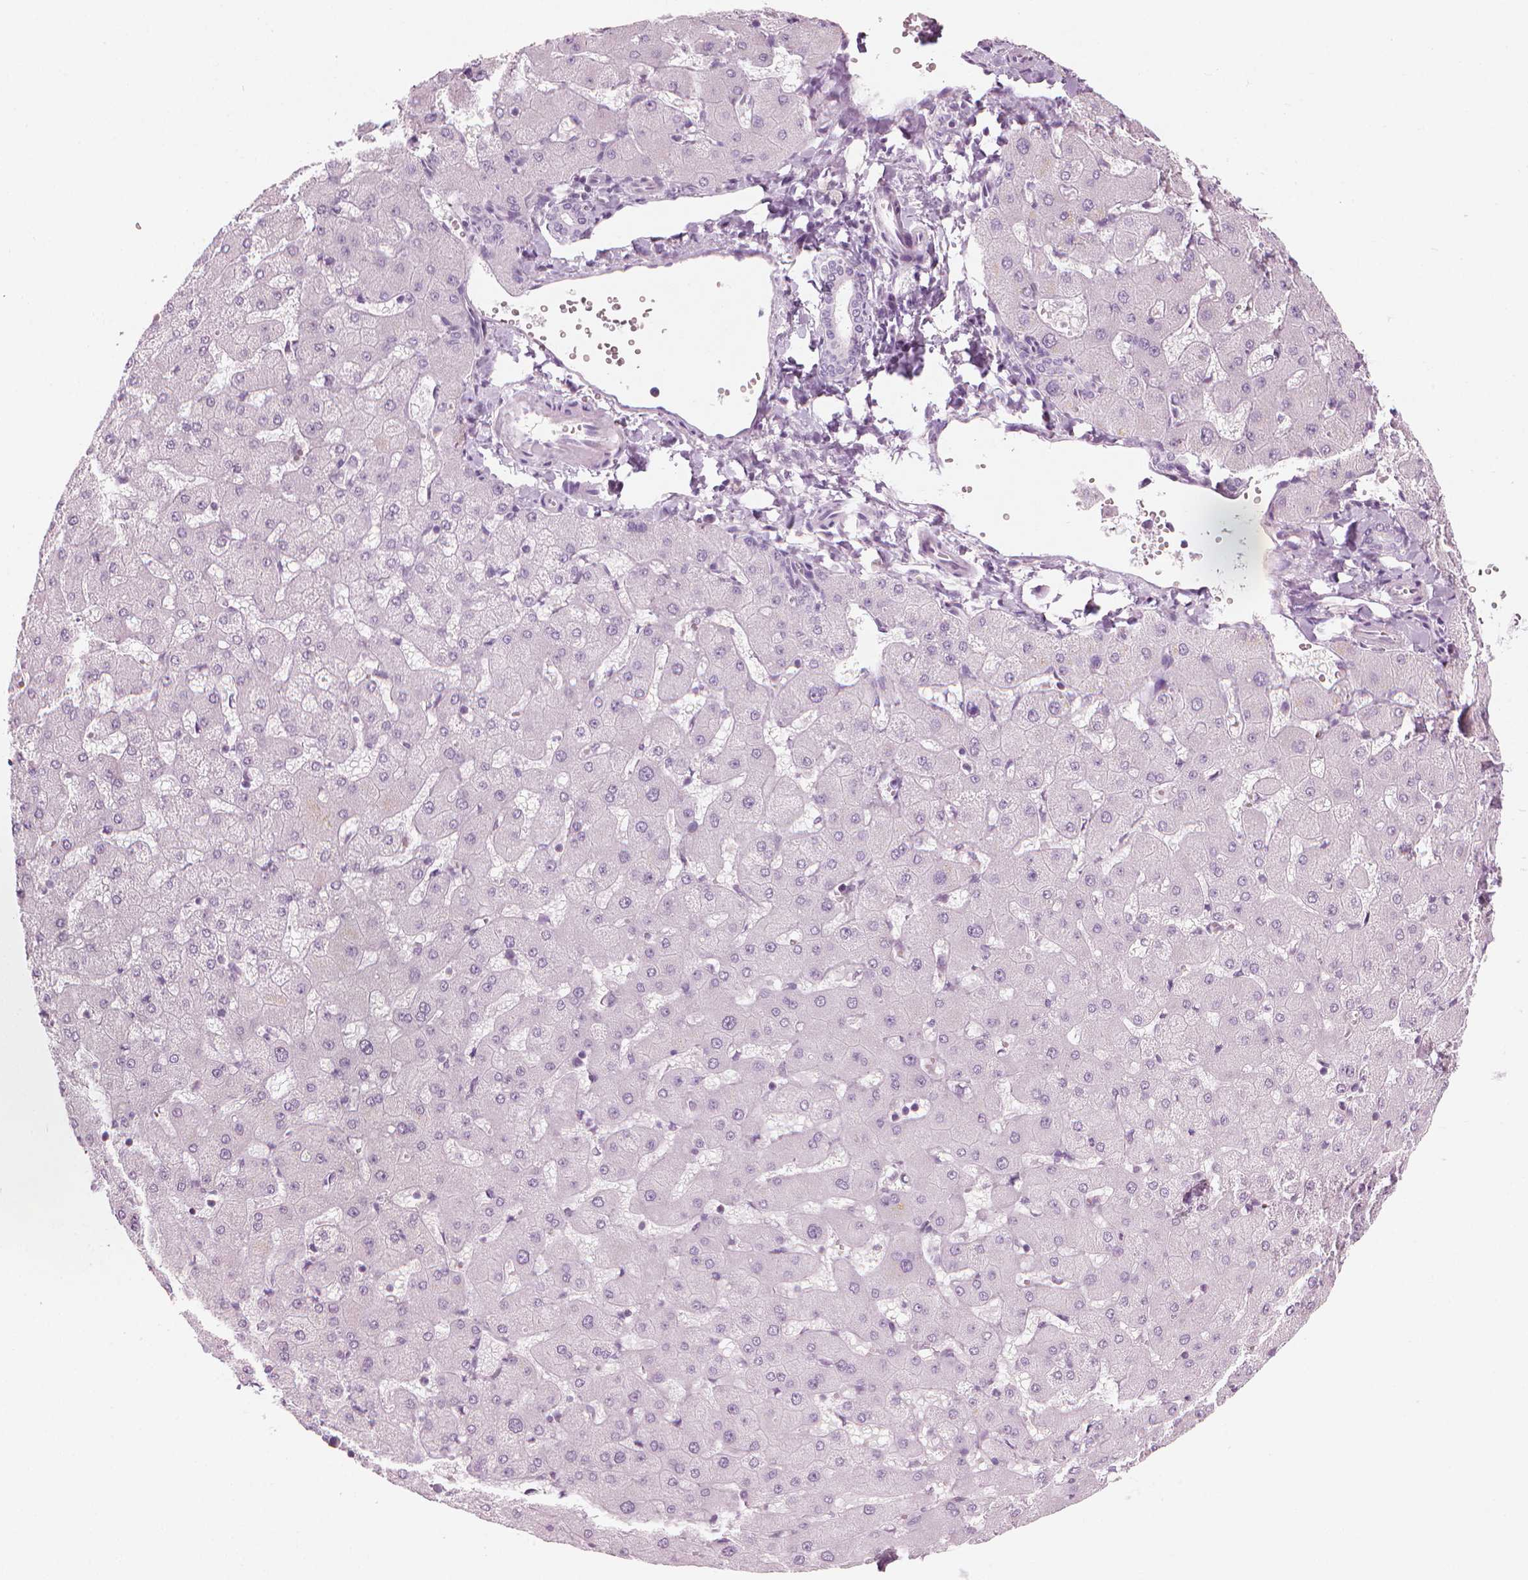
{"staining": {"intensity": "negative", "quantity": "none", "location": "none"}, "tissue": "liver", "cell_type": "Cholangiocytes", "image_type": "normal", "snomed": [{"axis": "morphology", "description": "Normal tissue, NOS"}, {"axis": "topography", "description": "Liver"}], "caption": "Immunohistochemical staining of unremarkable liver reveals no significant expression in cholangiocytes.", "gene": "CFAP126", "patient": {"sex": "female", "age": 63}}